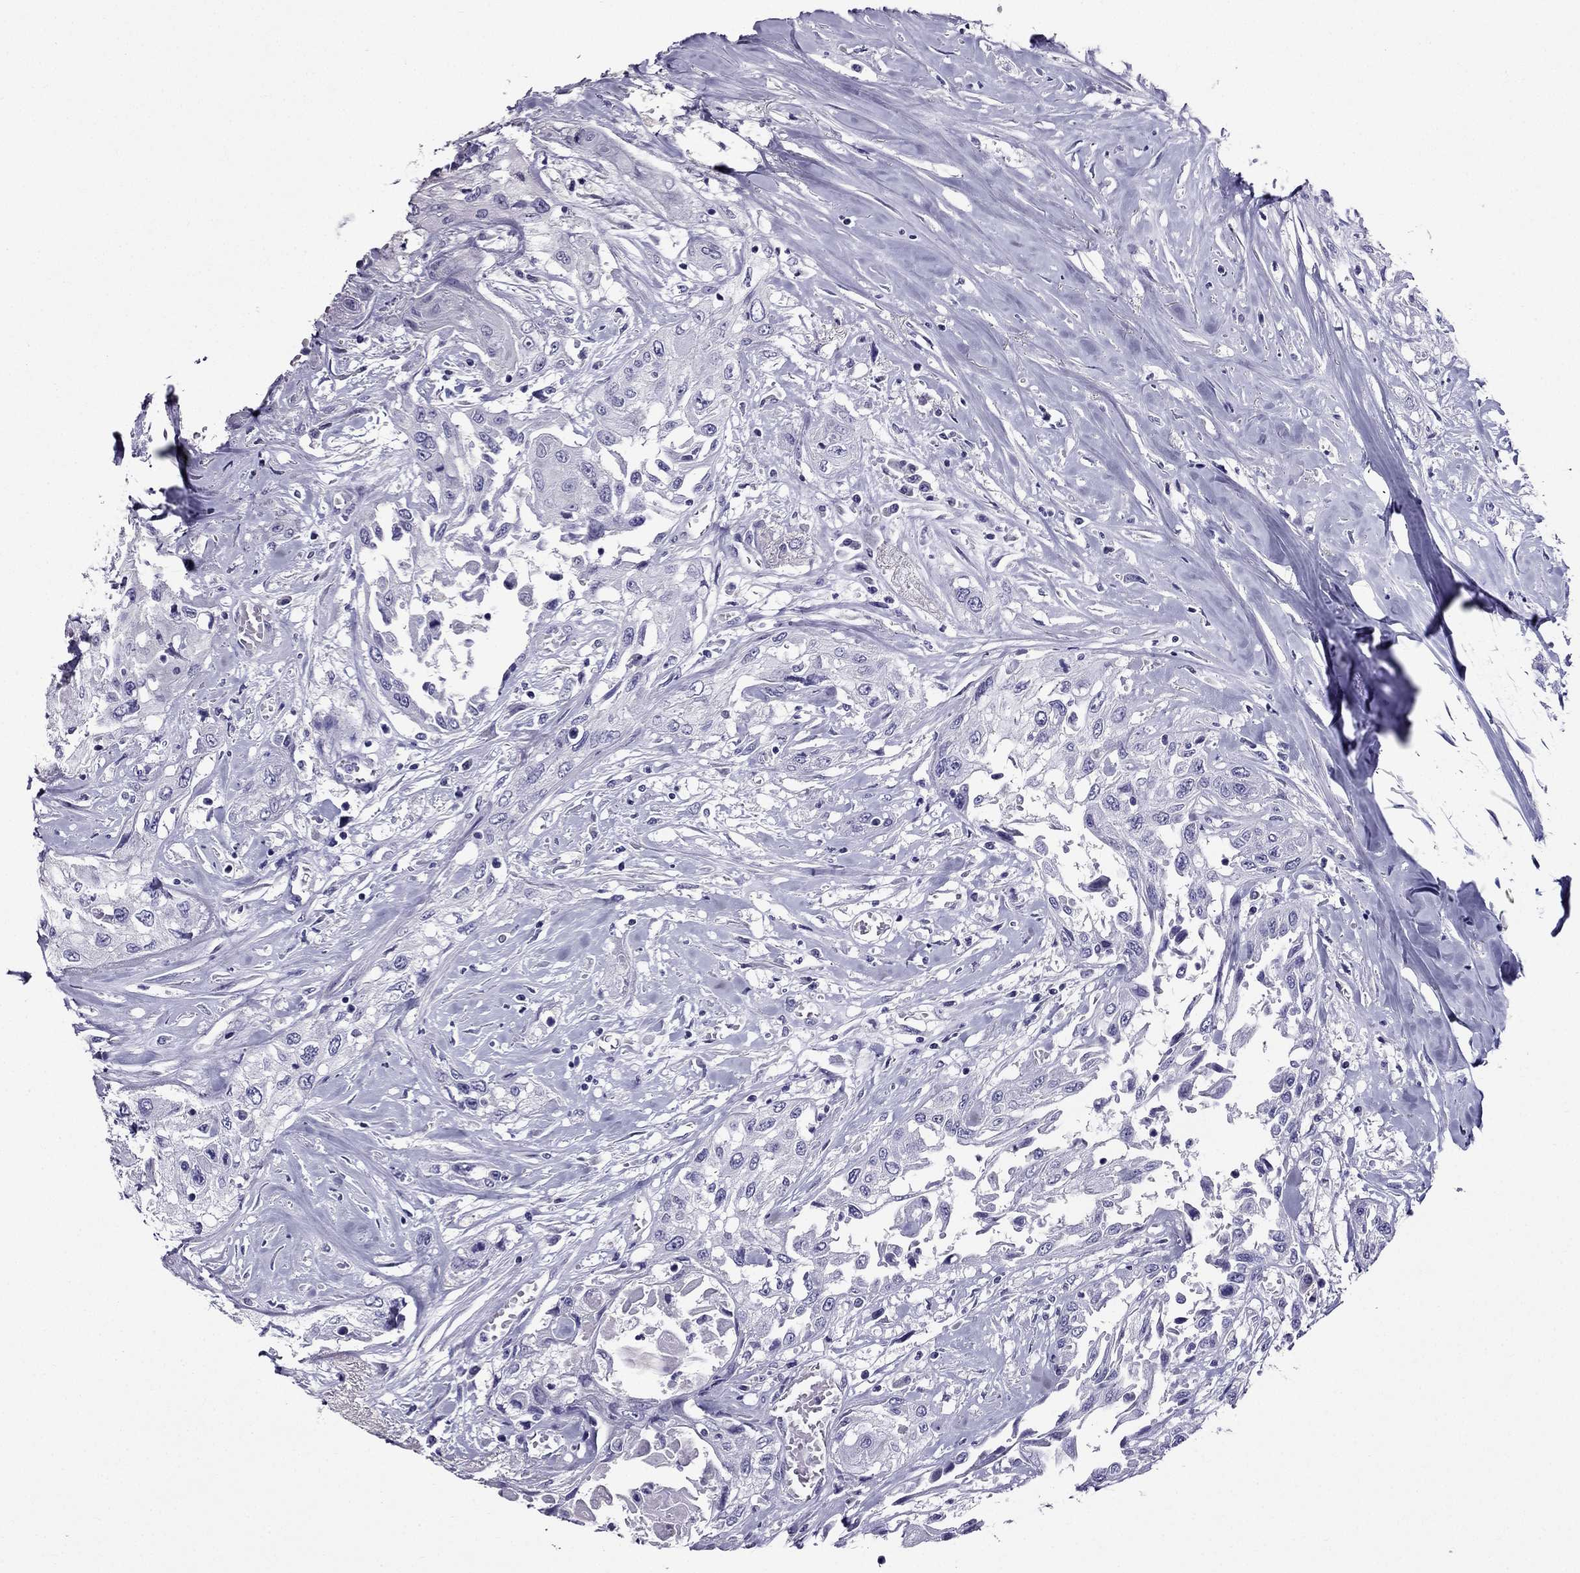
{"staining": {"intensity": "negative", "quantity": "none", "location": "none"}, "tissue": "head and neck cancer", "cell_type": "Tumor cells", "image_type": "cancer", "snomed": [{"axis": "morphology", "description": "Normal tissue, NOS"}, {"axis": "morphology", "description": "Squamous cell carcinoma, NOS"}, {"axis": "topography", "description": "Oral tissue"}, {"axis": "topography", "description": "Peripheral nerve tissue"}, {"axis": "topography", "description": "Head-Neck"}], "caption": "There is no significant staining in tumor cells of head and neck cancer. (DAB (3,3'-diaminobenzidine) IHC visualized using brightfield microscopy, high magnification).", "gene": "ZNF541", "patient": {"sex": "female", "age": 59}}